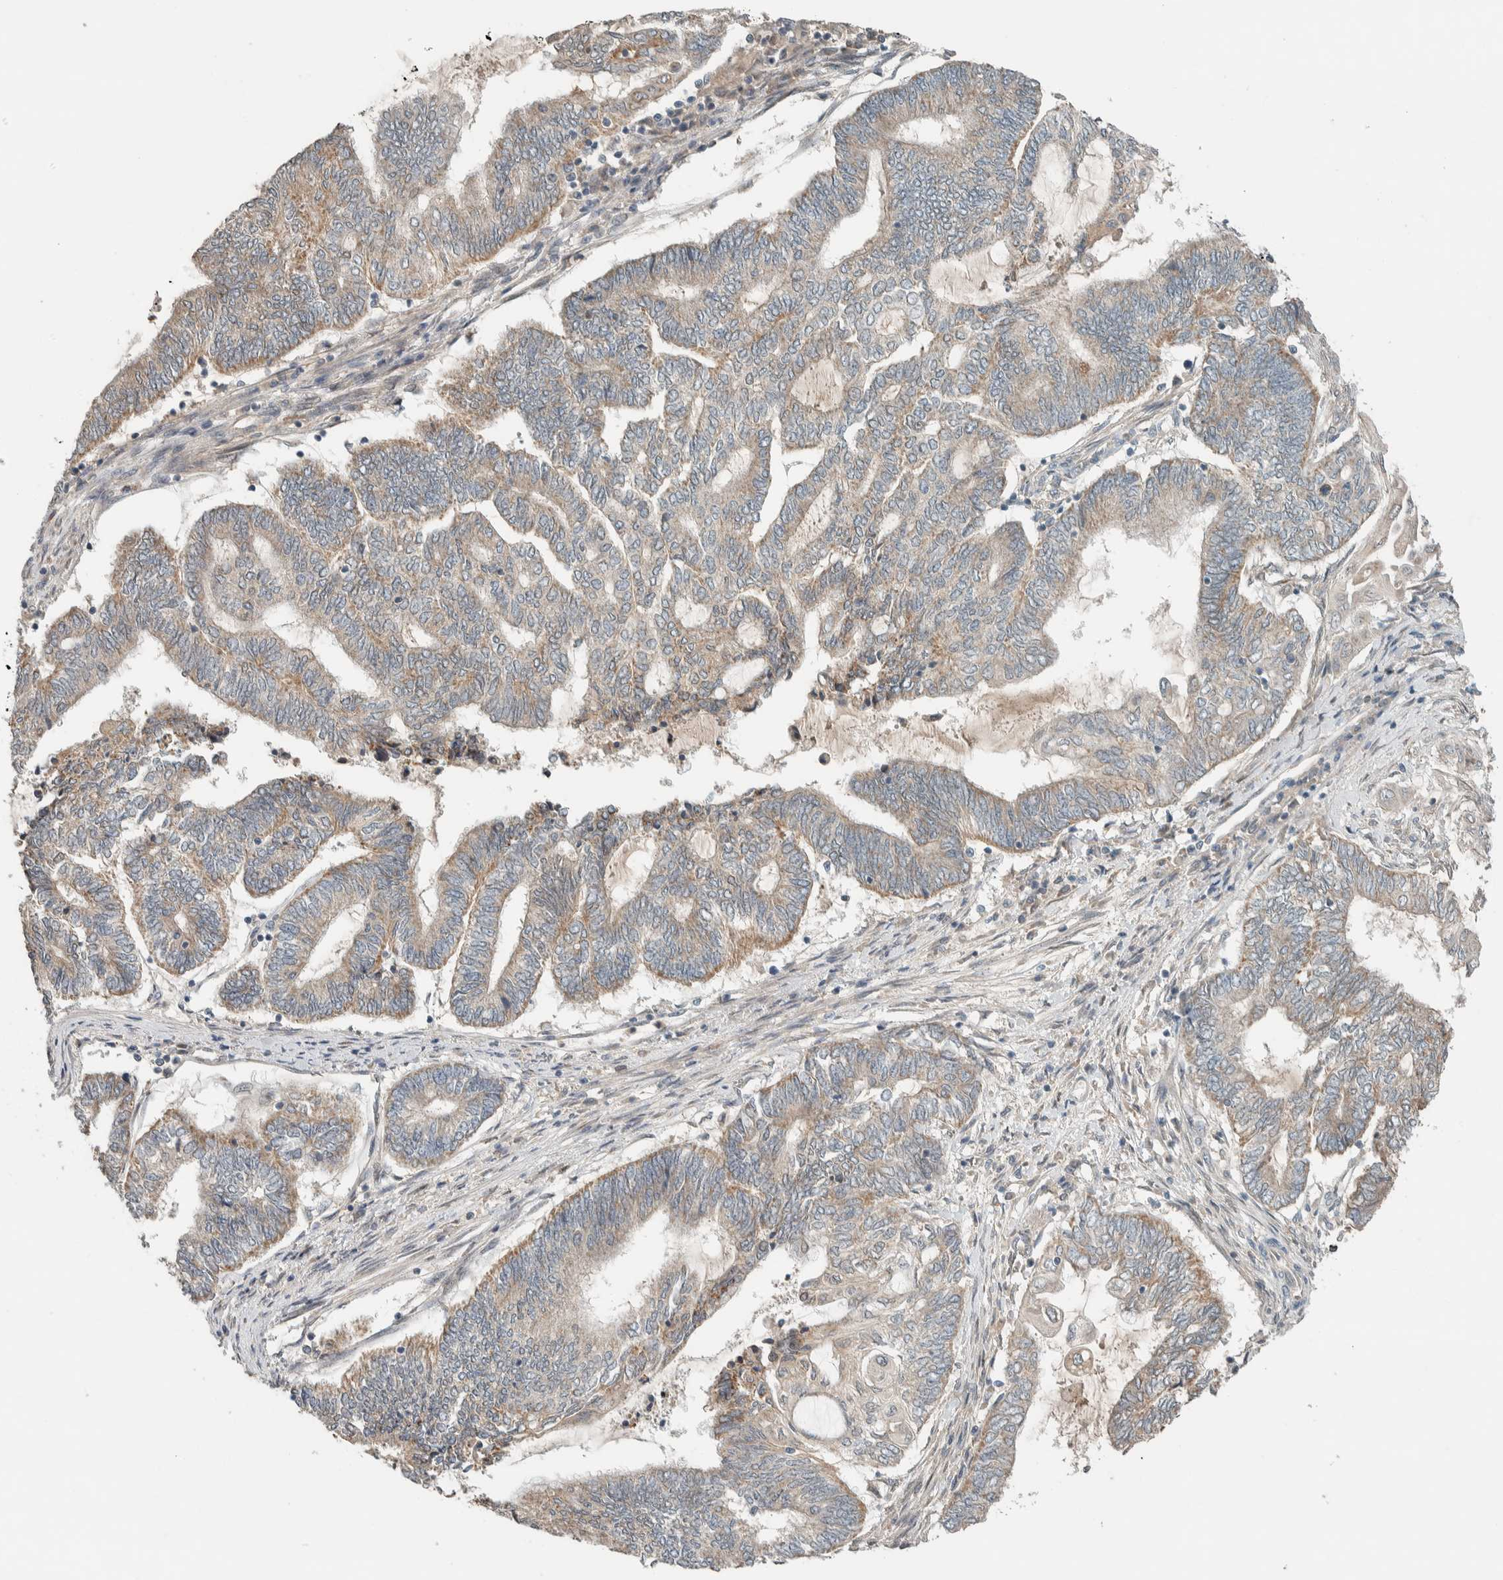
{"staining": {"intensity": "weak", "quantity": ">75%", "location": "cytoplasmic/membranous"}, "tissue": "endometrial cancer", "cell_type": "Tumor cells", "image_type": "cancer", "snomed": [{"axis": "morphology", "description": "Adenocarcinoma, NOS"}, {"axis": "topography", "description": "Uterus"}, {"axis": "topography", "description": "Endometrium"}], "caption": "There is low levels of weak cytoplasmic/membranous positivity in tumor cells of endometrial adenocarcinoma, as demonstrated by immunohistochemical staining (brown color).", "gene": "NBR1", "patient": {"sex": "female", "age": 70}}